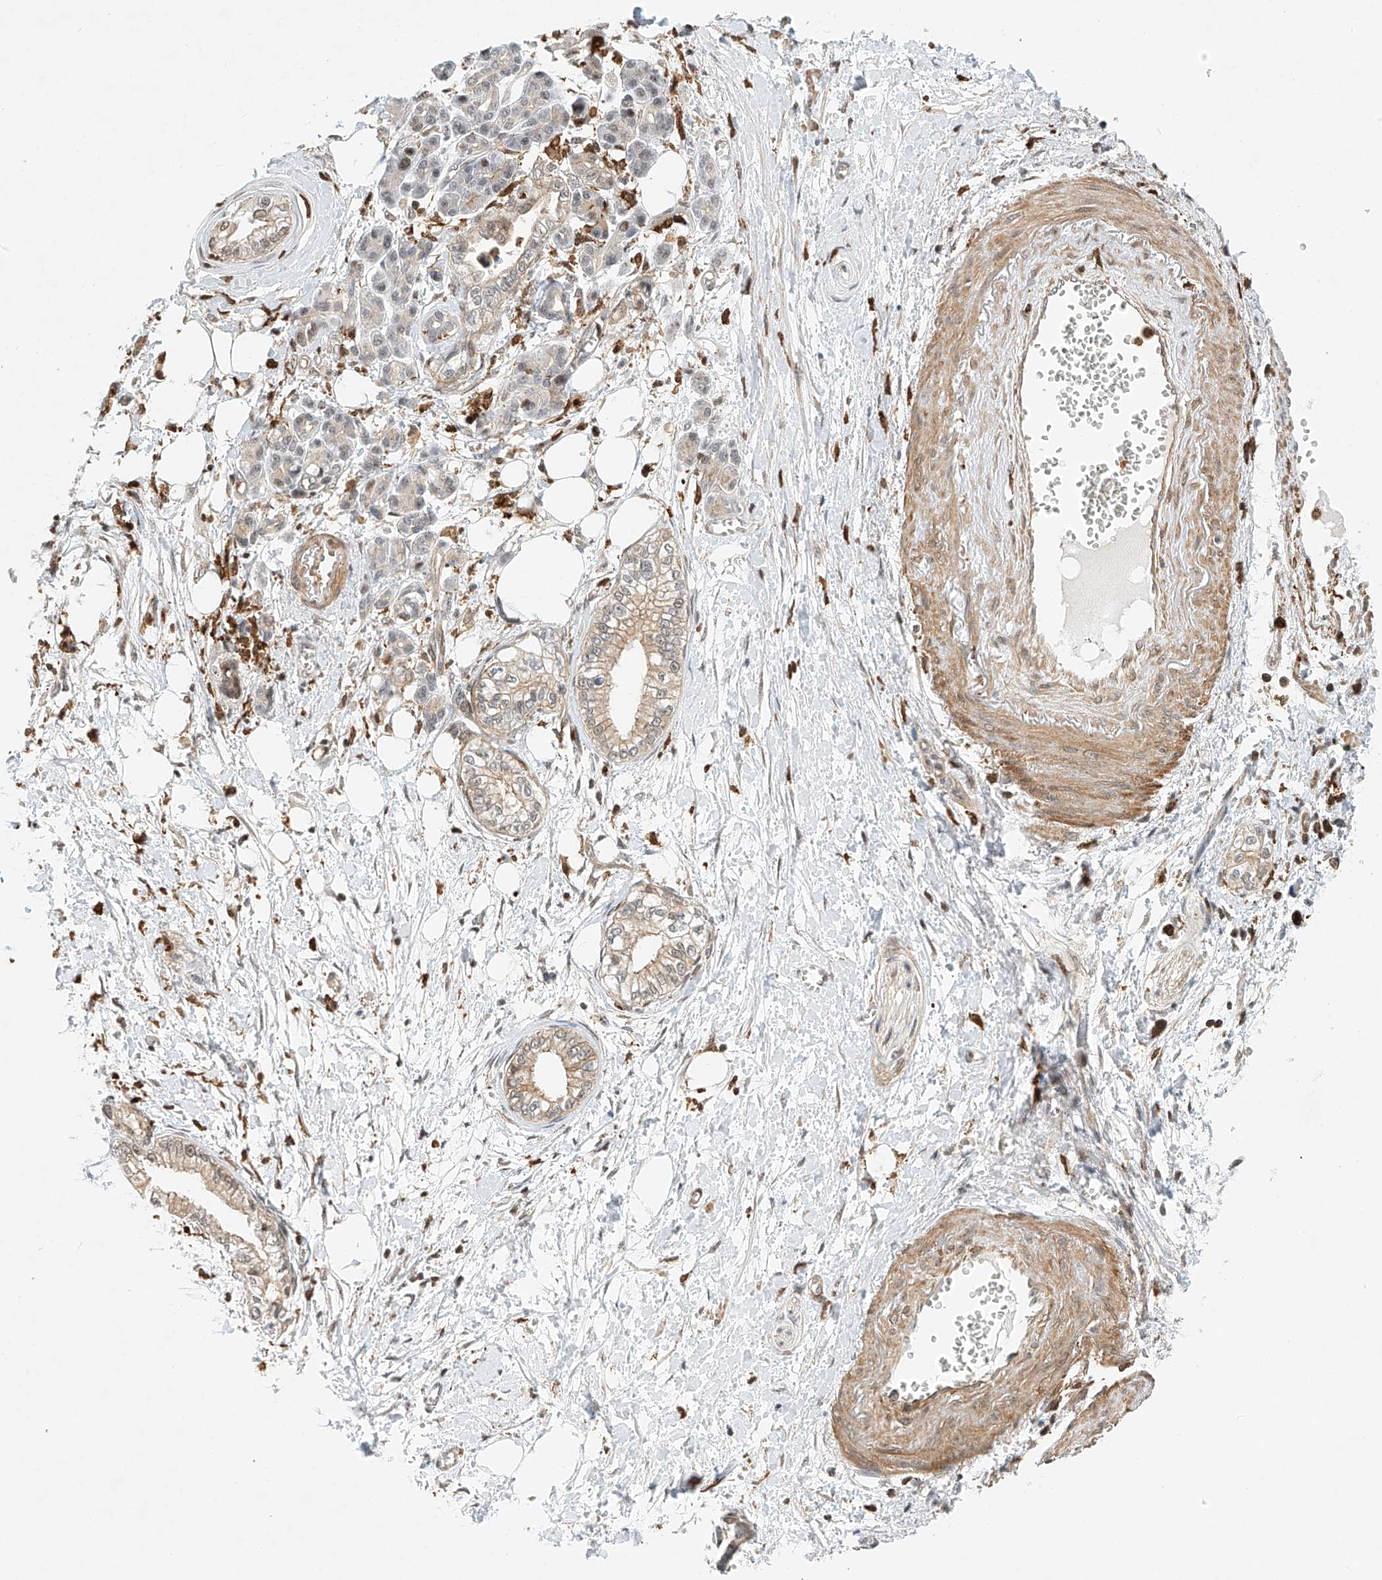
{"staining": {"intensity": "moderate", "quantity": ">75%", "location": "cytoplasmic/membranous"}, "tissue": "pancreatic cancer", "cell_type": "Tumor cells", "image_type": "cancer", "snomed": [{"axis": "morphology", "description": "Adenocarcinoma, NOS"}, {"axis": "topography", "description": "Pancreas"}], "caption": "High-magnification brightfield microscopy of pancreatic cancer (adenocarcinoma) stained with DAB (3,3'-diaminobenzidine) (brown) and counterstained with hematoxylin (blue). tumor cells exhibit moderate cytoplasmic/membranous expression is appreciated in approximately>75% of cells.", "gene": "MICAL1", "patient": {"sex": "male", "age": 68}}